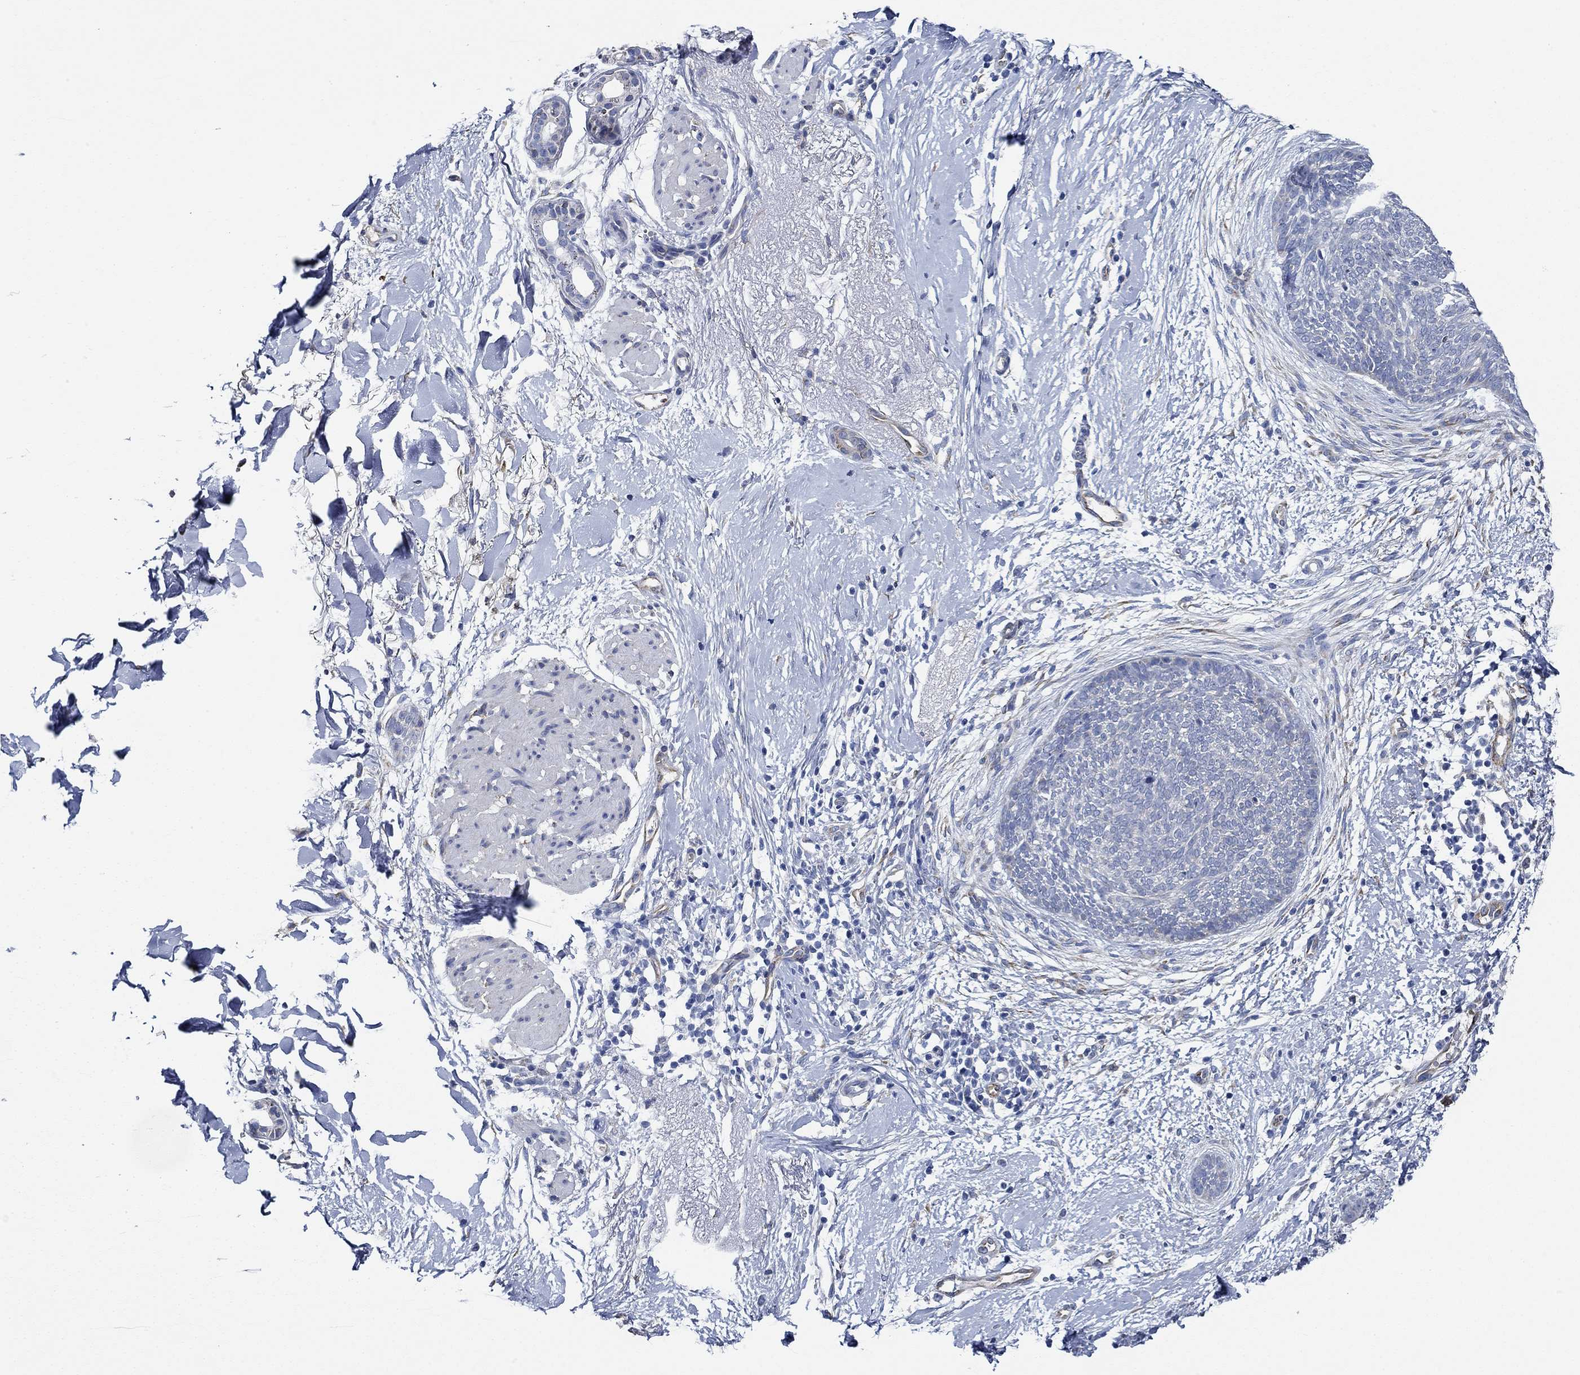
{"staining": {"intensity": "negative", "quantity": "none", "location": "none"}, "tissue": "skin cancer", "cell_type": "Tumor cells", "image_type": "cancer", "snomed": [{"axis": "morphology", "description": "Normal tissue, NOS"}, {"axis": "morphology", "description": "Basal cell carcinoma"}, {"axis": "topography", "description": "Skin"}], "caption": "DAB immunohistochemical staining of skin basal cell carcinoma reveals no significant positivity in tumor cells.", "gene": "HECW2", "patient": {"sex": "male", "age": 84}}